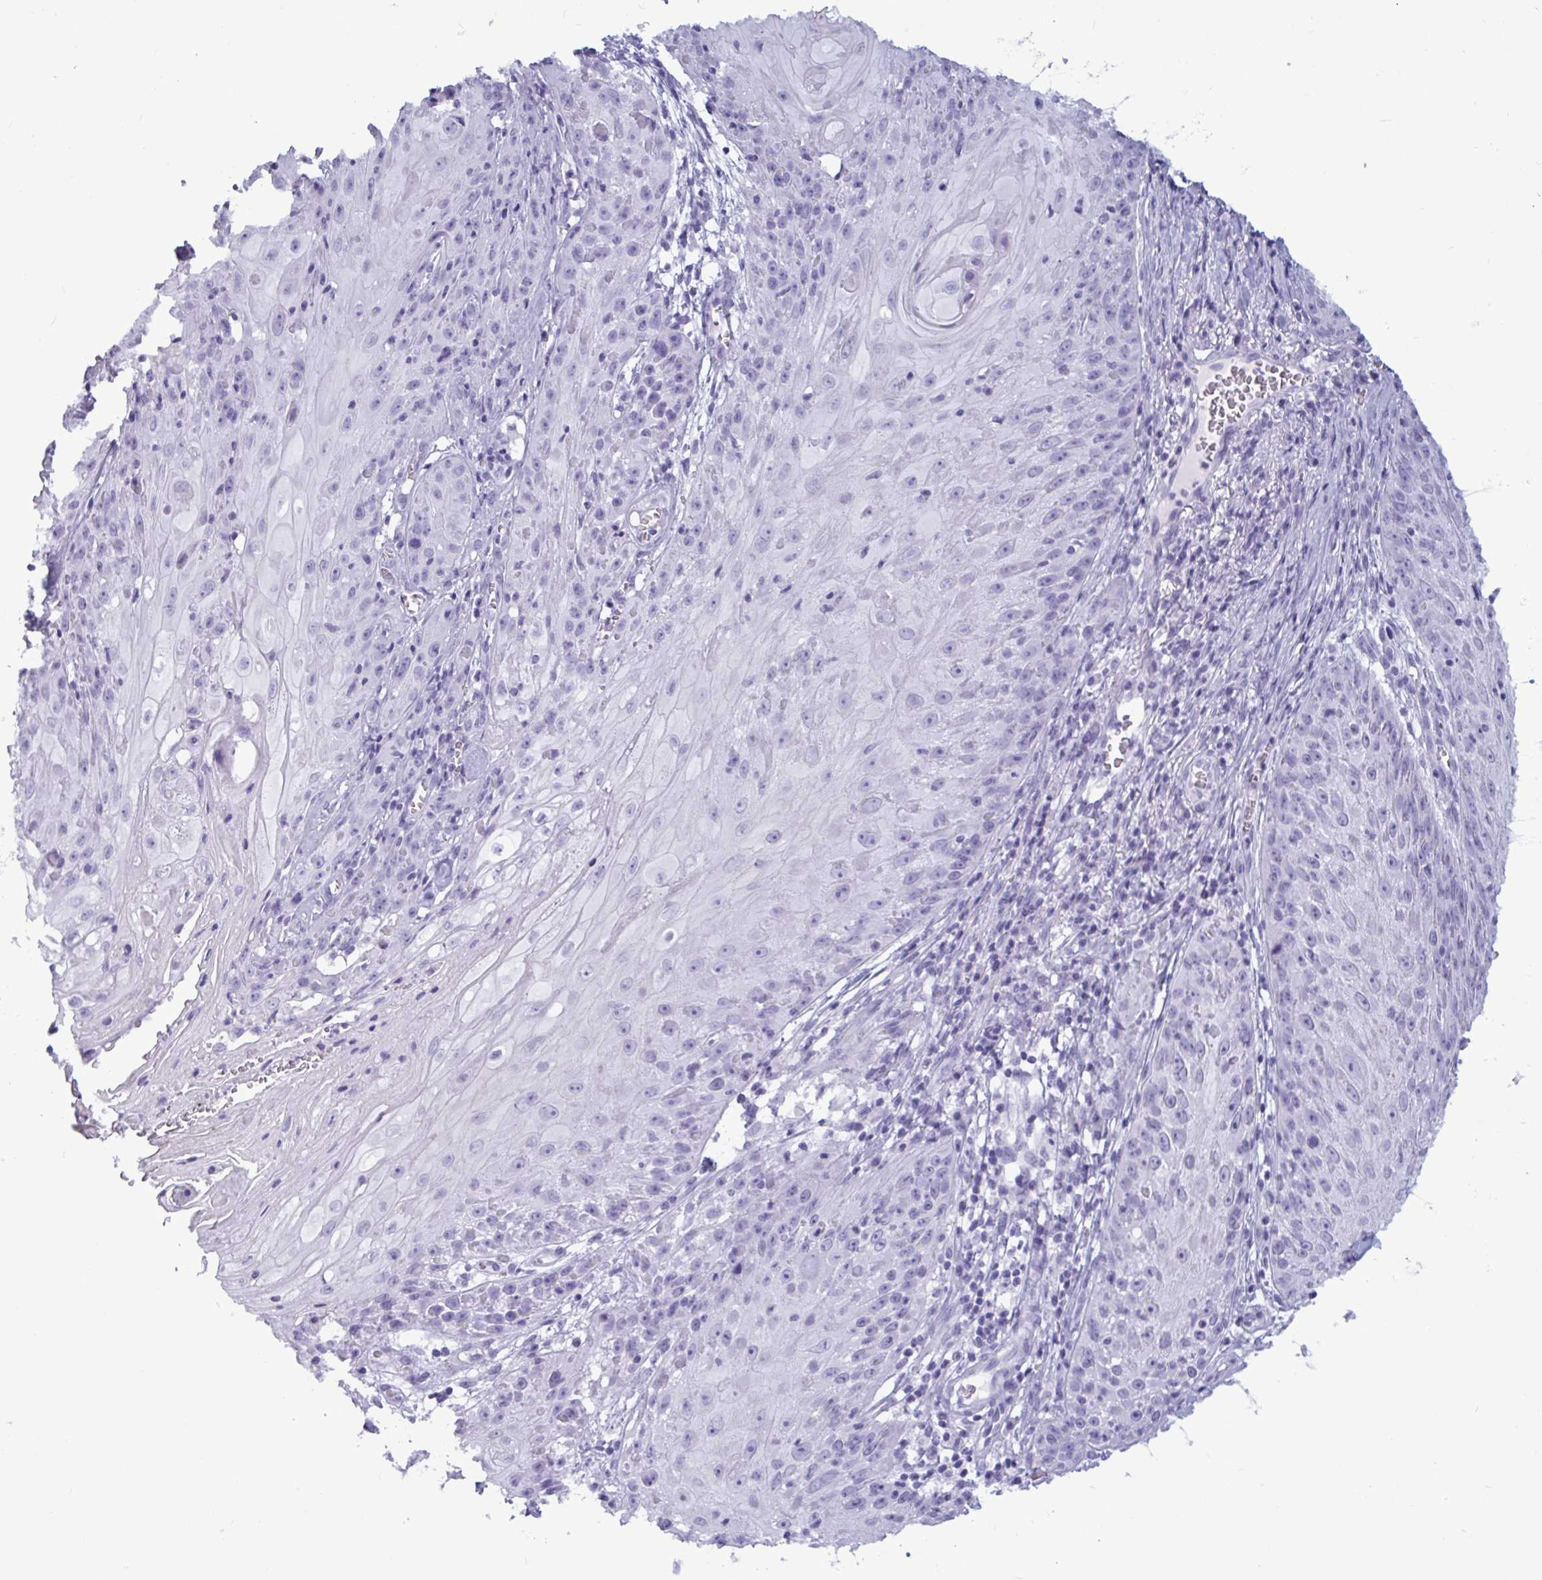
{"staining": {"intensity": "negative", "quantity": "none", "location": "none"}, "tissue": "skin cancer", "cell_type": "Tumor cells", "image_type": "cancer", "snomed": [{"axis": "morphology", "description": "Squamous cell carcinoma, NOS"}, {"axis": "topography", "description": "Skin"}, {"axis": "topography", "description": "Vulva"}], "caption": "Tumor cells are negative for brown protein staining in skin squamous cell carcinoma.", "gene": "BBS10", "patient": {"sex": "female", "age": 76}}